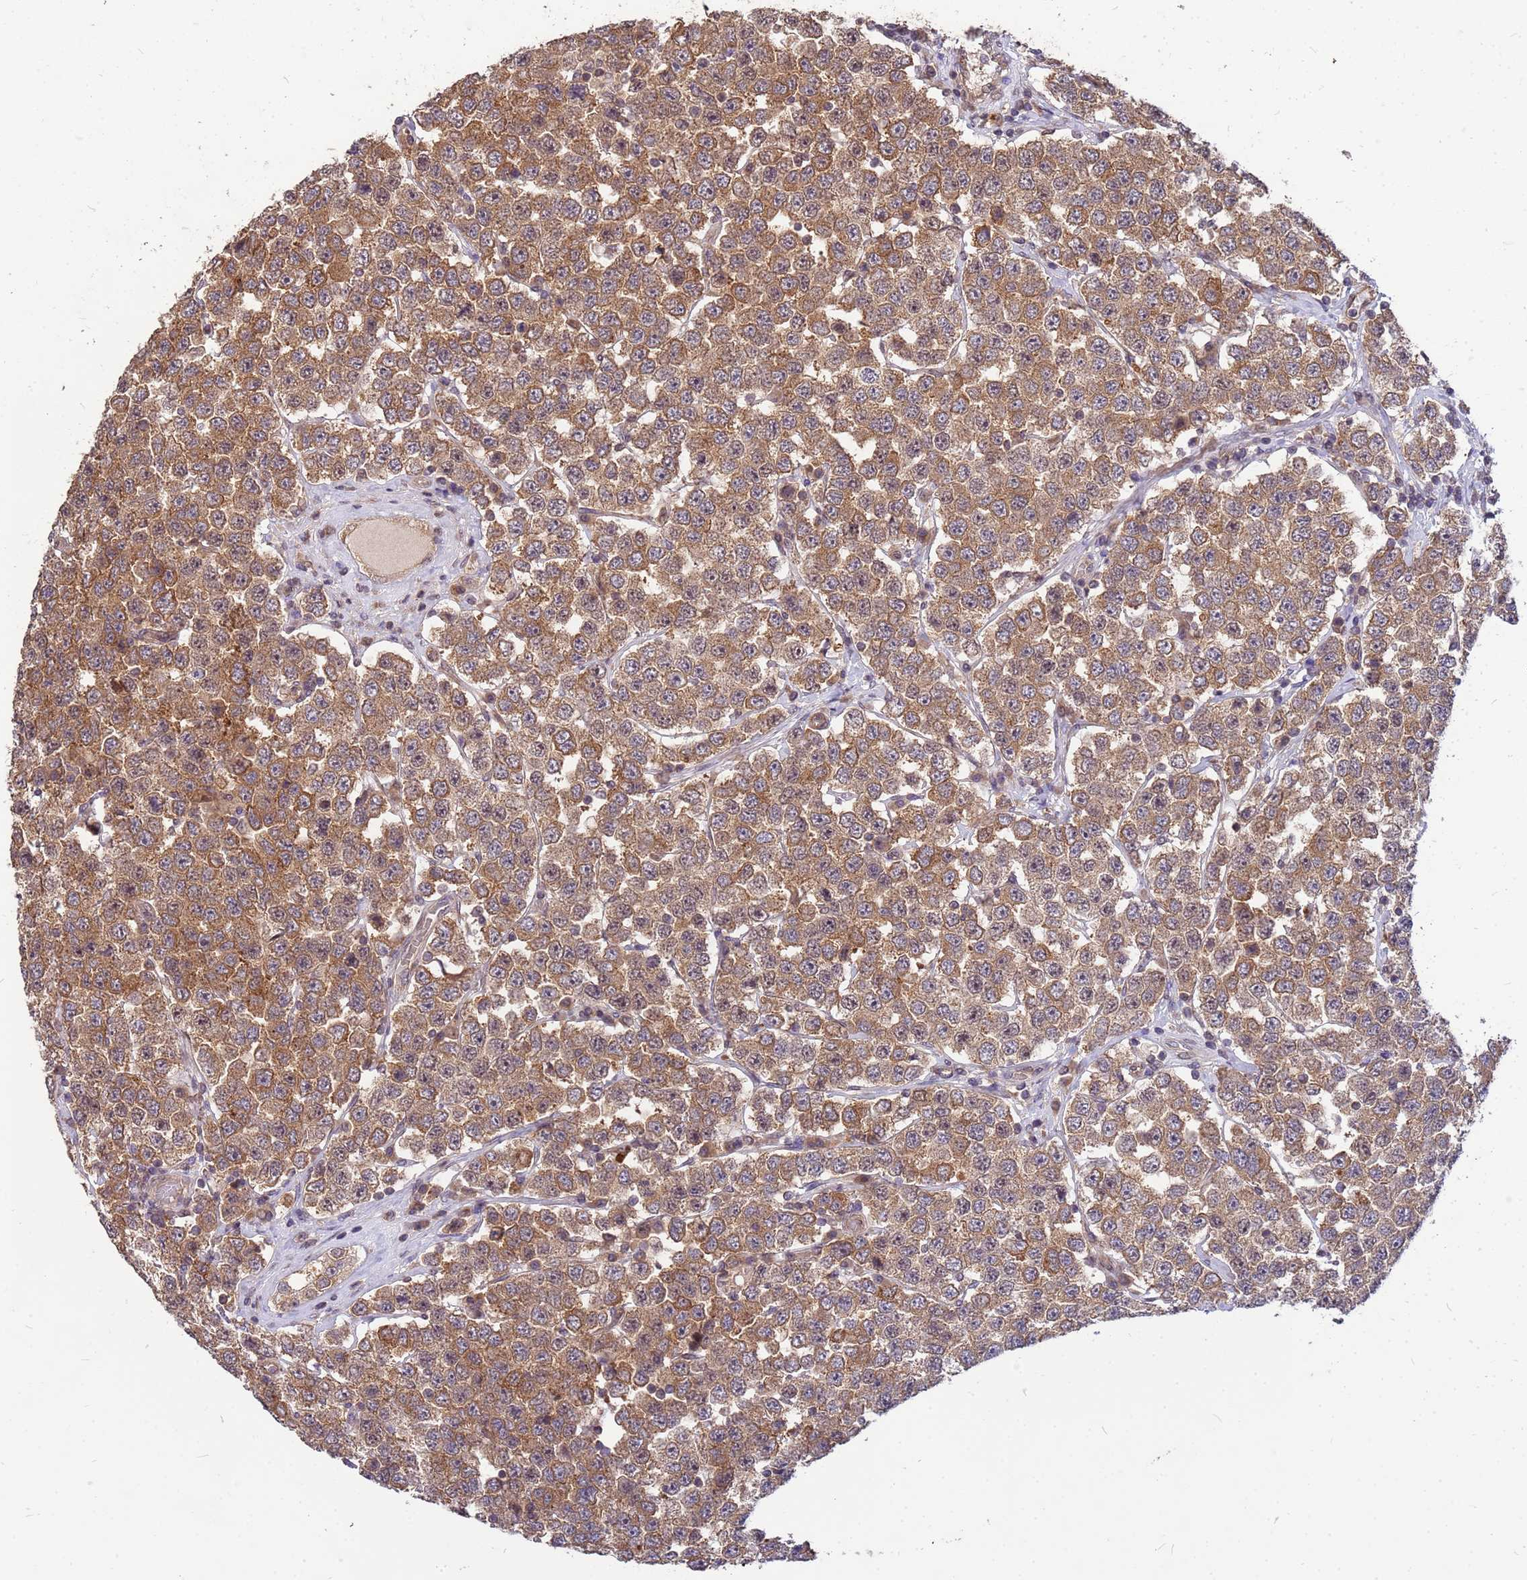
{"staining": {"intensity": "moderate", "quantity": ">75%", "location": "cytoplasmic/membranous"}, "tissue": "testis cancer", "cell_type": "Tumor cells", "image_type": "cancer", "snomed": [{"axis": "morphology", "description": "Seminoma, NOS"}, {"axis": "topography", "description": "Testis"}], "caption": "Immunohistochemistry (IHC) of human testis seminoma exhibits medium levels of moderate cytoplasmic/membranous expression in approximately >75% of tumor cells. (brown staining indicates protein expression, while blue staining denotes nuclei).", "gene": "PPP2CB", "patient": {"sex": "male", "age": 28}}